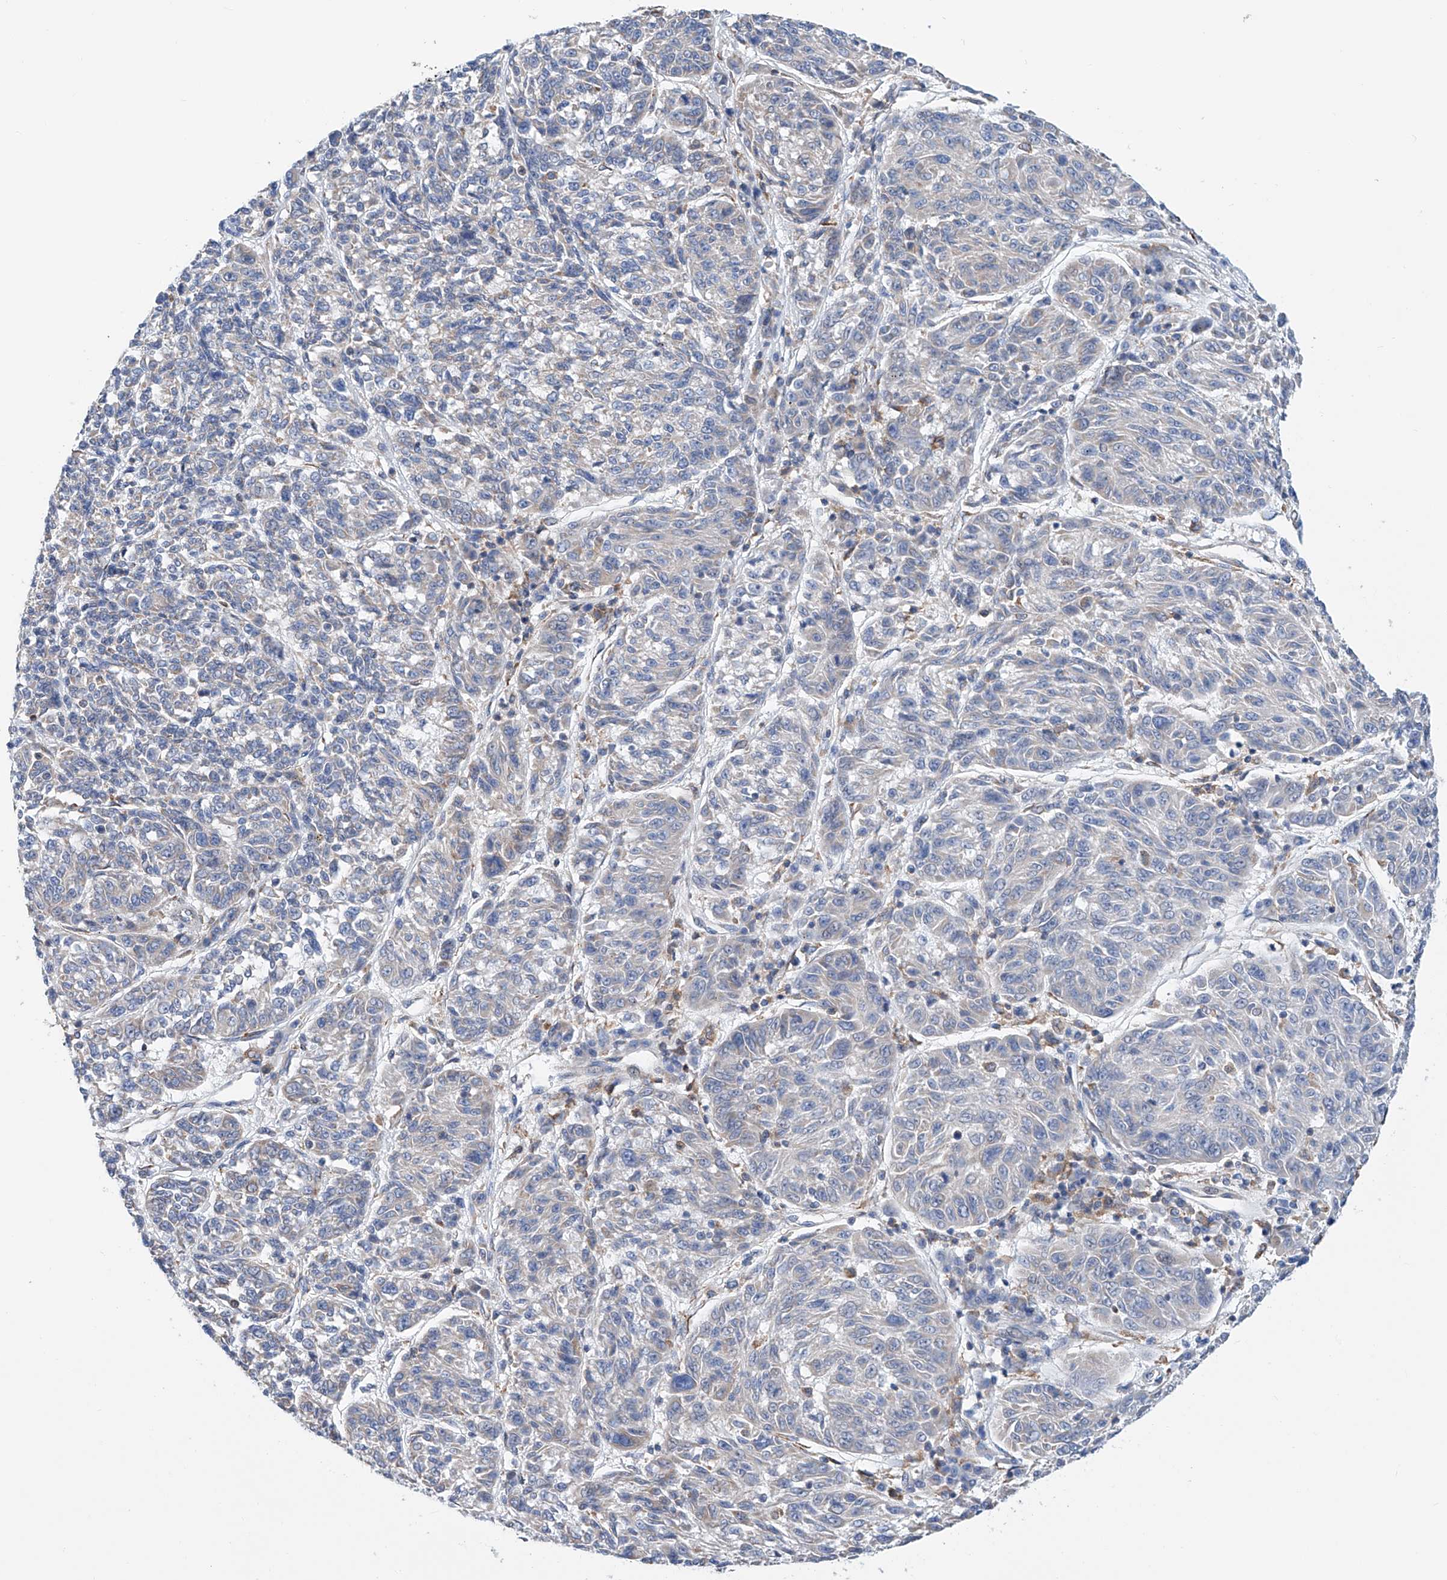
{"staining": {"intensity": "negative", "quantity": "none", "location": "none"}, "tissue": "melanoma", "cell_type": "Tumor cells", "image_type": "cancer", "snomed": [{"axis": "morphology", "description": "Malignant melanoma, NOS"}, {"axis": "topography", "description": "Skin"}], "caption": "IHC image of human melanoma stained for a protein (brown), which displays no staining in tumor cells. (DAB immunohistochemistry with hematoxylin counter stain).", "gene": "MAD2L1", "patient": {"sex": "male", "age": 53}}